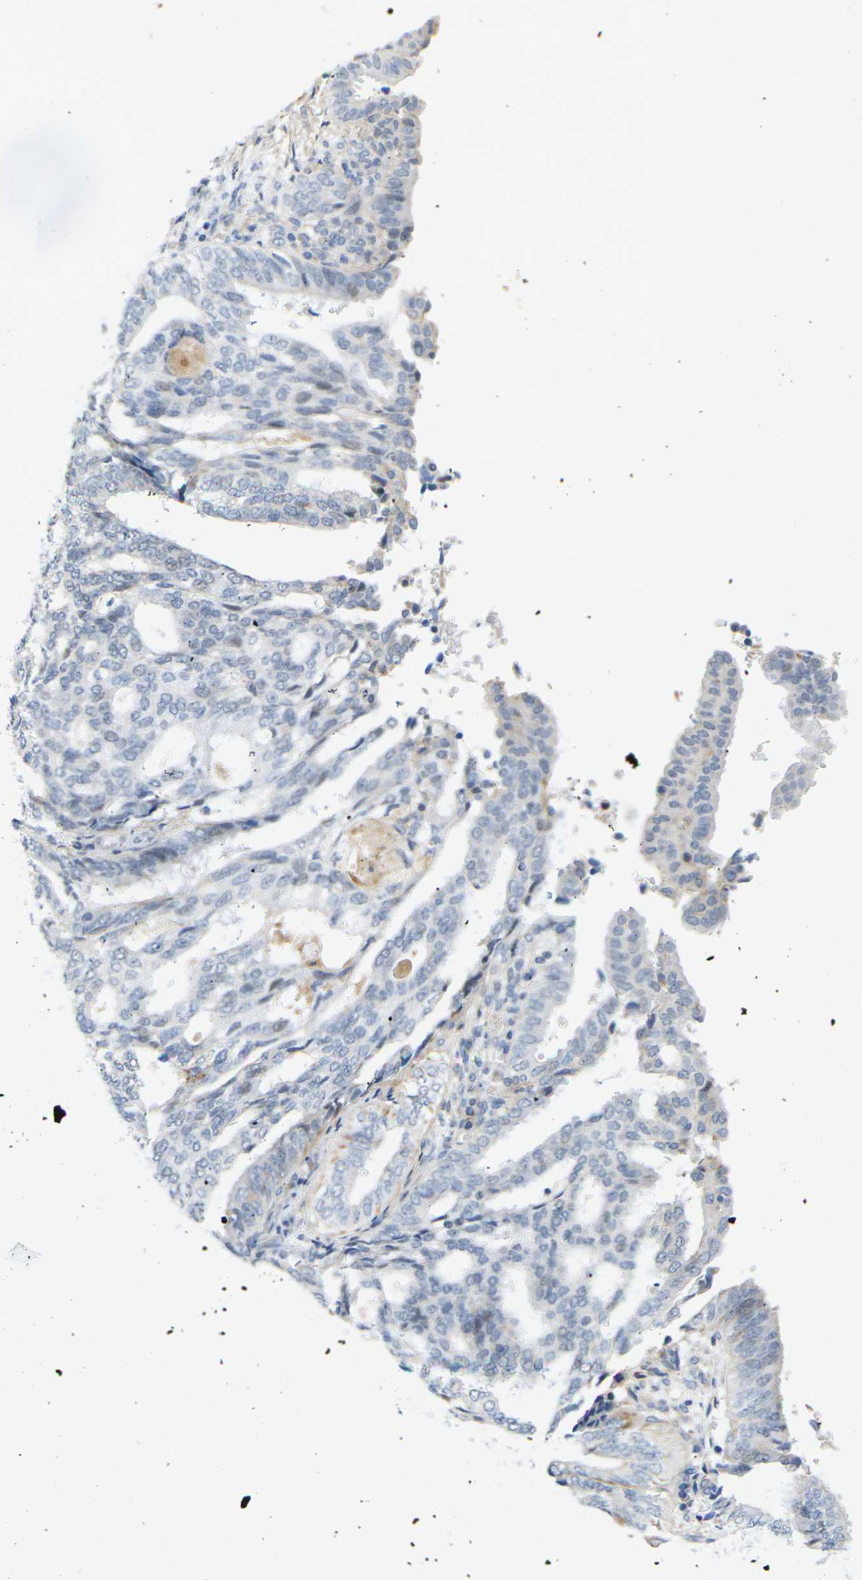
{"staining": {"intensity": "weak", "quantity": "<25%", "location": "cytoplasmic/membranous"}, "tissue": "endometrial cancer", "cell_type": "Tumor cells", "image_type": "cancer", "snomed": [{"axis": "morphology", "description": "Adenocarcinoma, NOS"}, {"axis": "topography", "description": "Endometrium"}], "caption": "Tumor cells show no significant expression in endometrial adenocarcinoma.", "gene": "OTOF", "patient": {"sex": "female", "age": 58}}